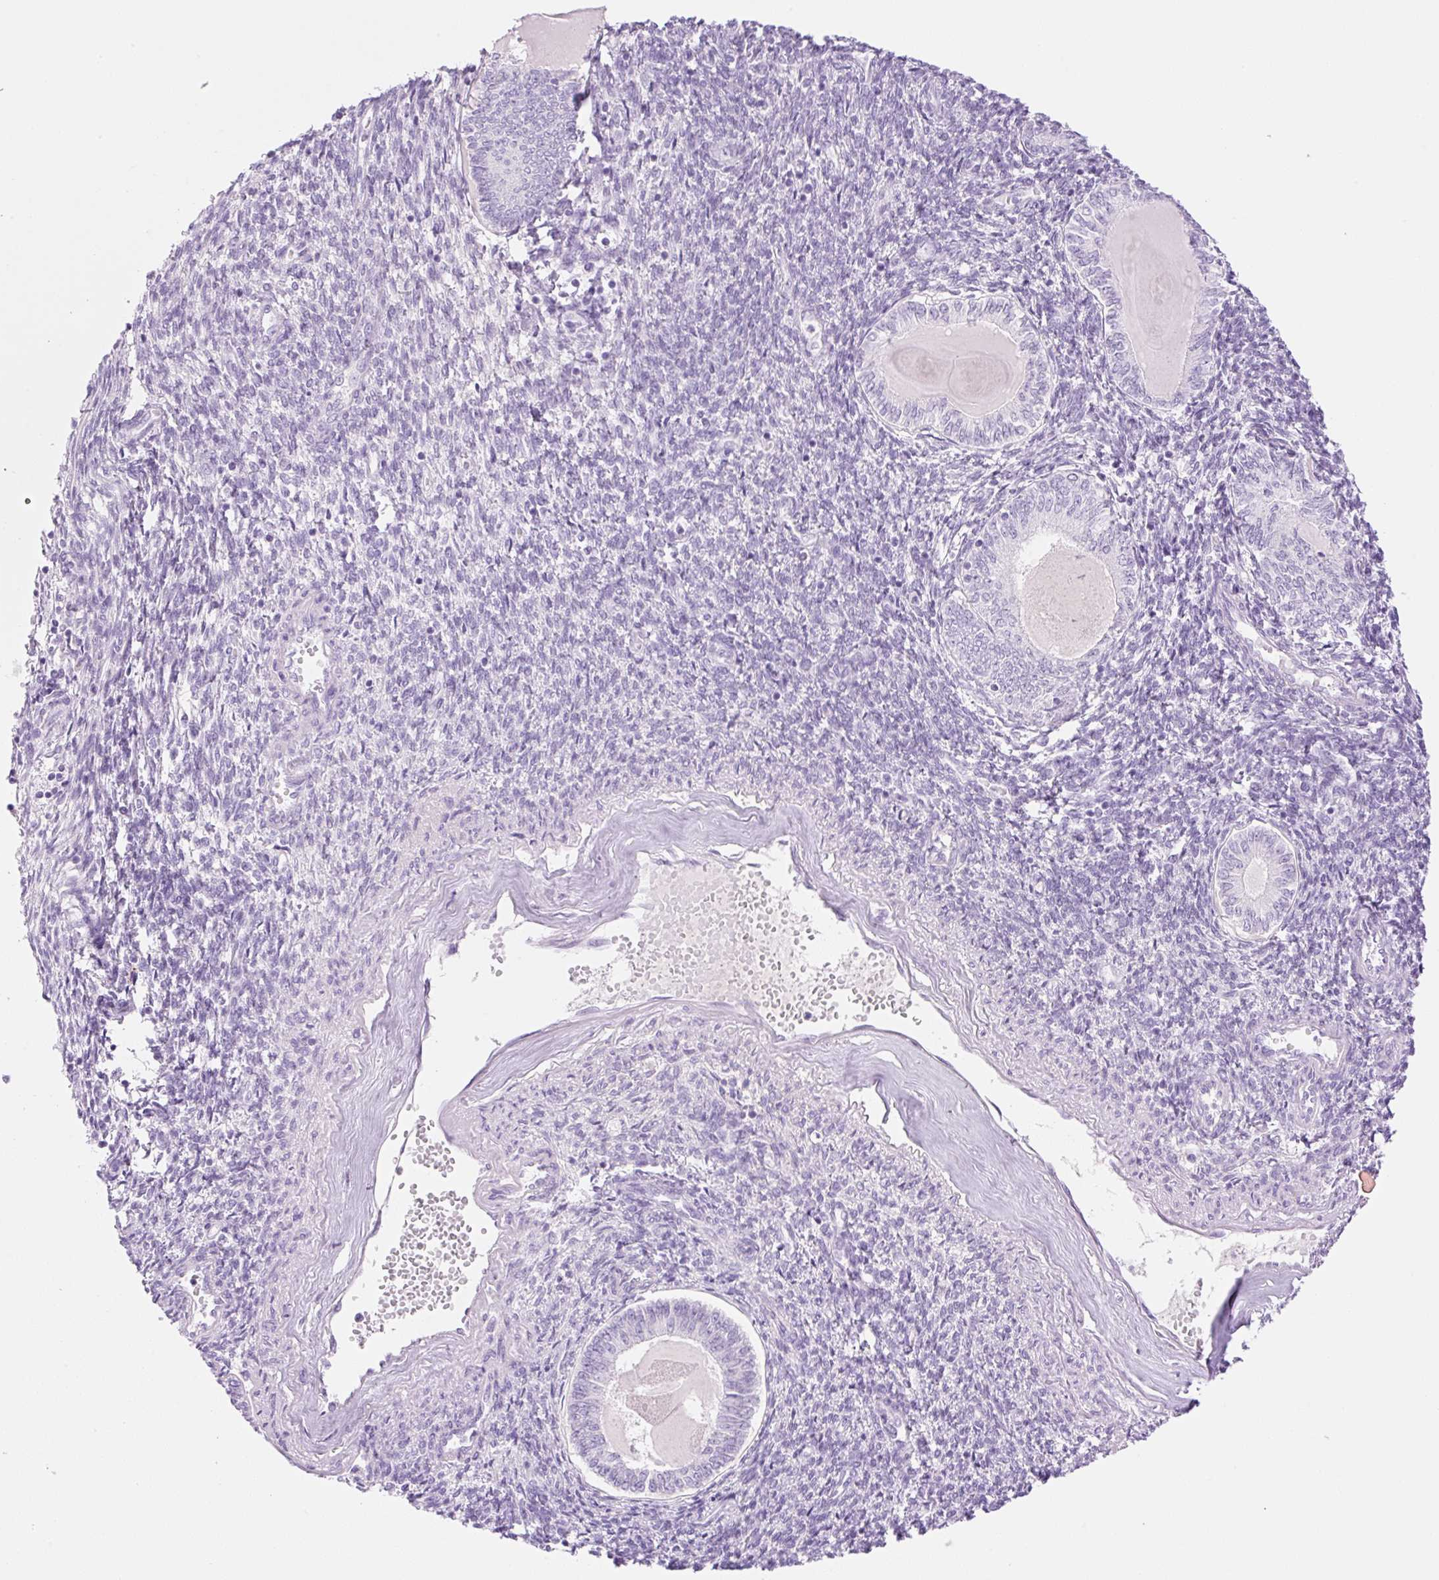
{"staining": {"intensity": "negative", "quantity": "none", "location": "none"}, "tissue": "endometrial cancer", "cell_type": "Tumor cells", "image_type": "cancer", "snomed": [{"axis": "morphology", "description": "Carcinoma, NOS"}, {"axis": "topography", "description": "Uterus"}], "caption": "DAB (3,3'-diaminobenzidine) immunohistochemical staining of human endometrial carcinoma shows no significant staining in tumor cells.", "gene": "PALM3", "patient": {"sex": "female", "age": 76}}